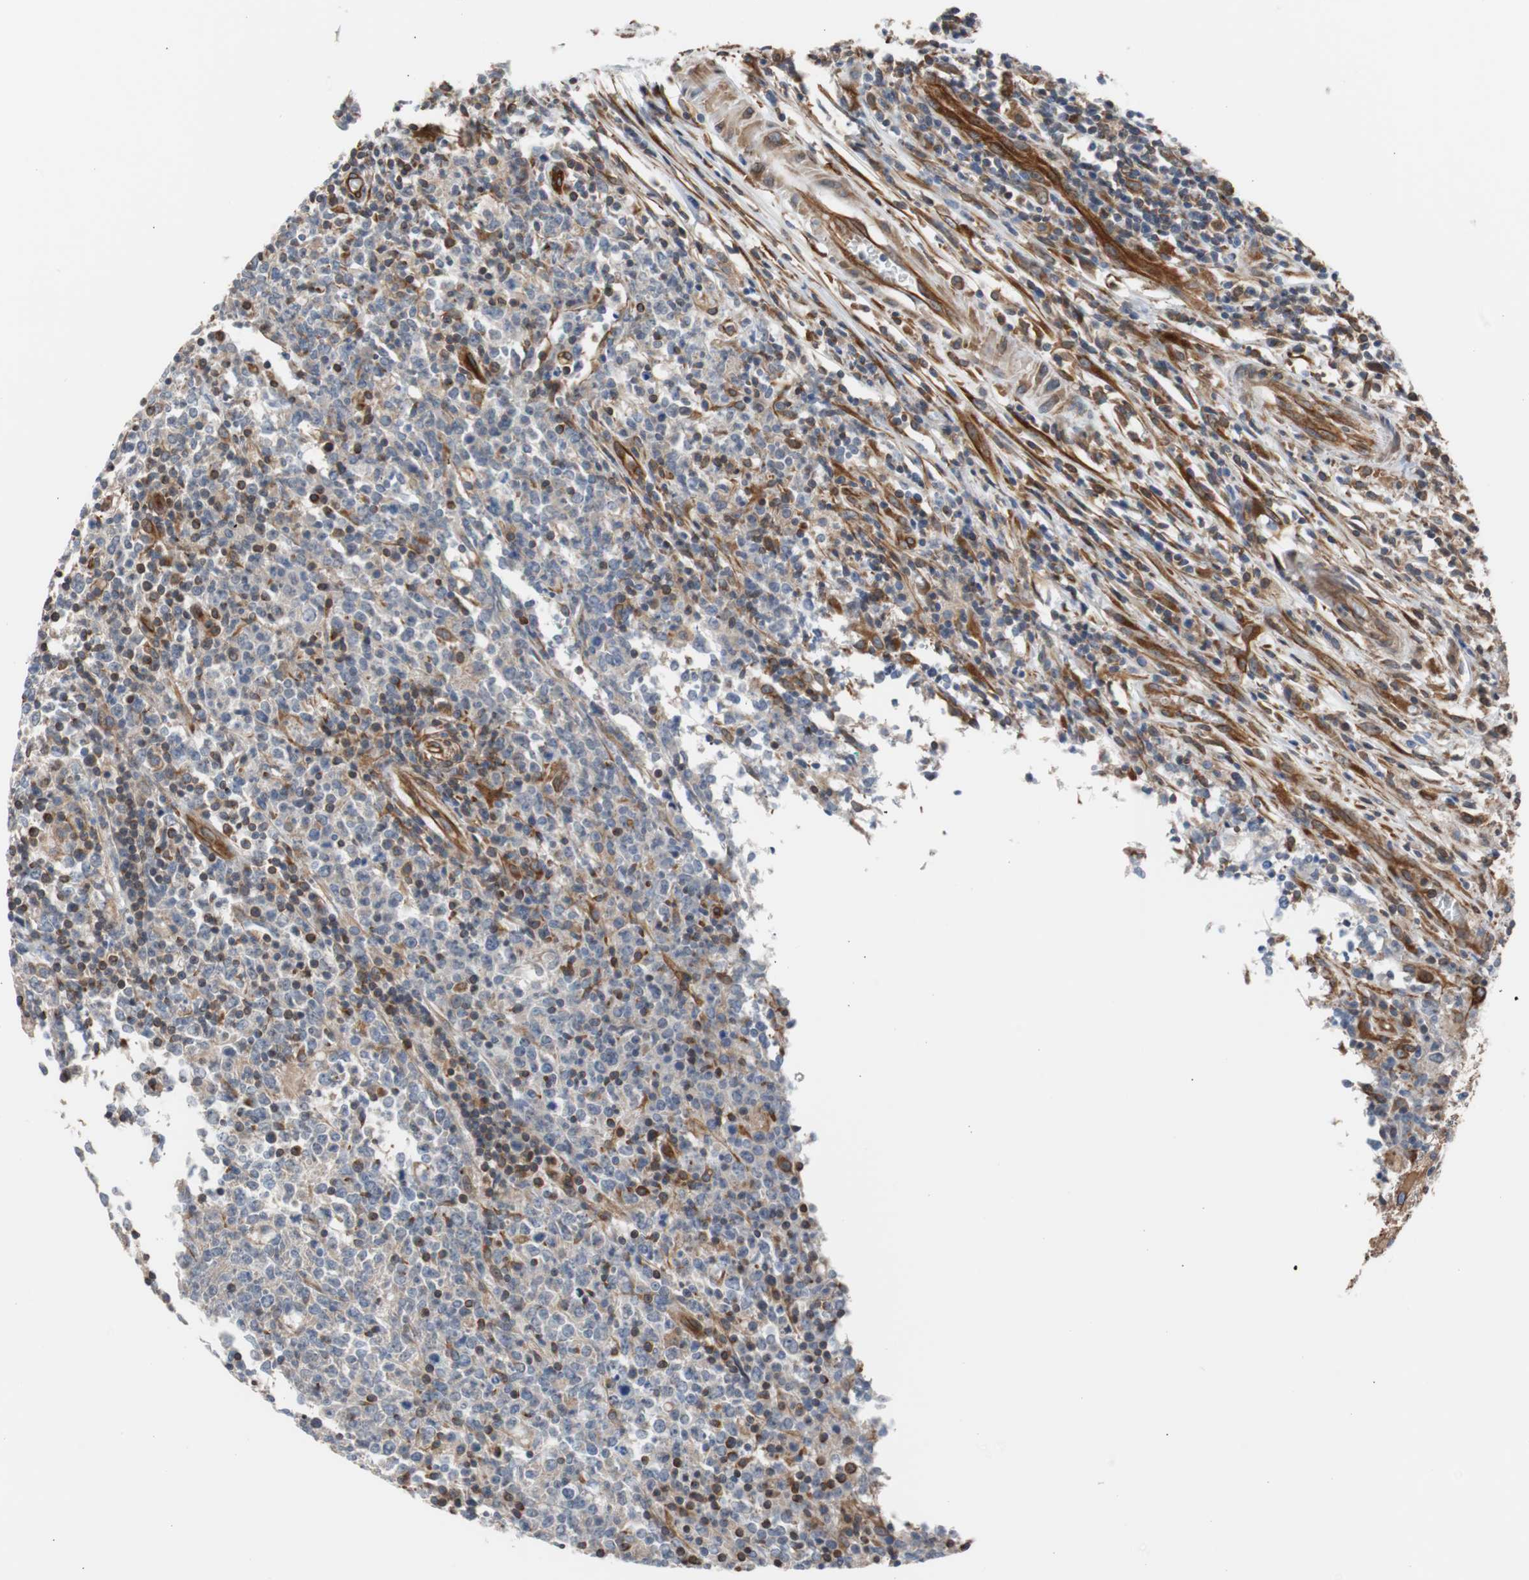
{"staining": {"intensity": "weak", "quantity": "<25%", "location": "cytoplasmic/membranous"}, "tissue": "lymphoma", "cell_type": "Tumor cells", "image_type": "cancer", "snomed": [{"axis": "morphology", "description": "Malignant lymphoma, non-Hodgkin's type, High grade"}, {"axis": "topography", "description": "Lymph node"}], "caption": "High-grade malignant lymphoma, non-Hodgkin's type was stained to show a protein in brown. There is no significant expression in tumor cells.", "gene": "KIF3B", "patient": {"sex": "female", "age": 84}}